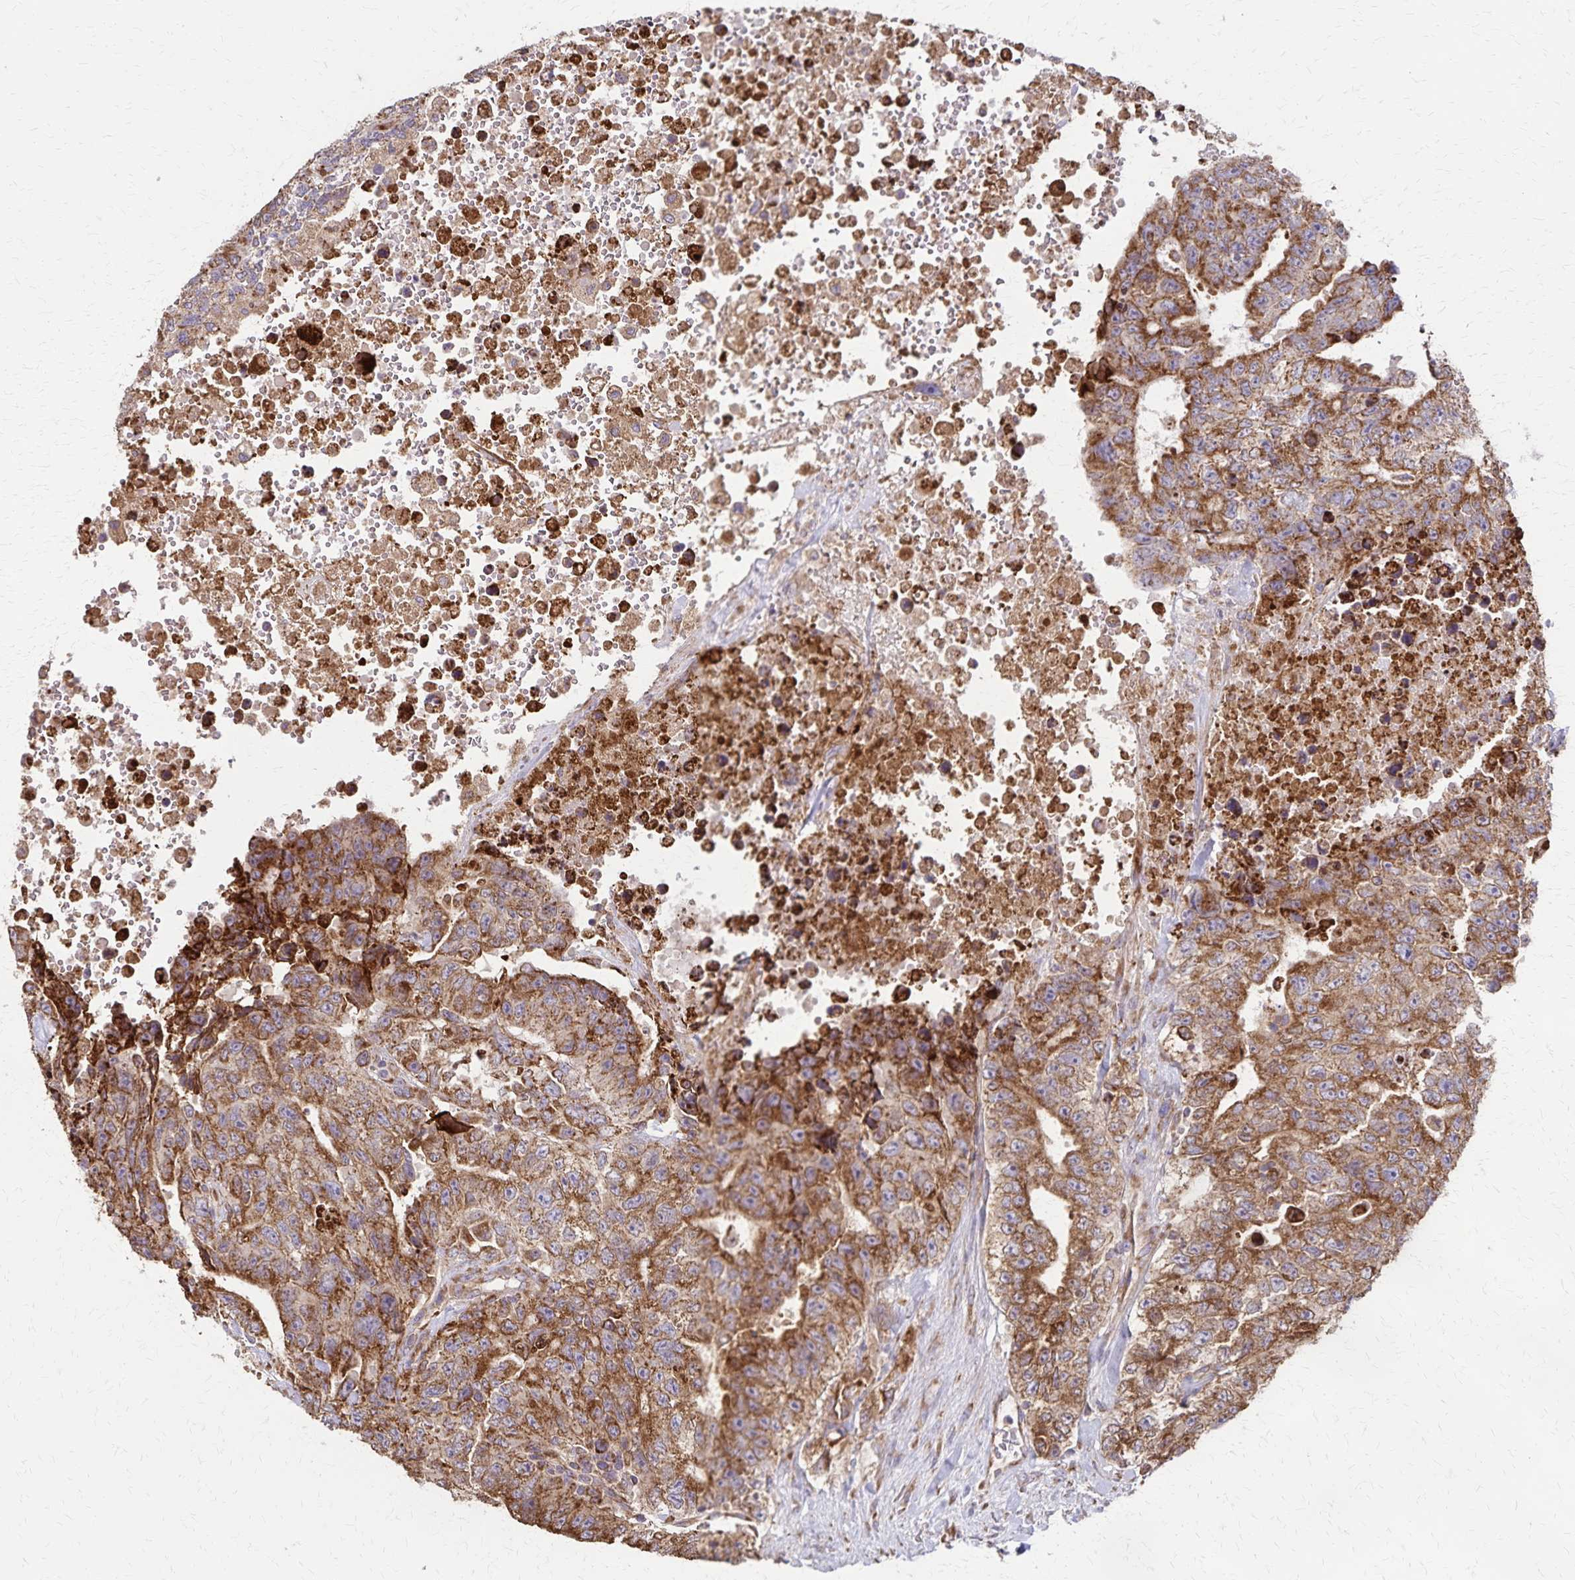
{"staining": {"intensity": "strong", "quantity": ">75%", "location": "cytoplasmic/membranous"}, "tissue": "testis cancer", "cell_type": "Tumor cells", "image_type": "cancer", "snomed": [{"axis": "morphology", "description": "Carcinoma, Embryonal, NOS"}, {"axis": "topography", "description": "Testis"}], "caption": "Immunohistochemistry (DAB (3,3'-diaminobenzidine)) staining of human testis cancer (embryonal carcinoma) reveals strong cytoplasmic/membranous protein expression in about >75% of tumor cells.", "gene": "RNF10", "patient": {"sex": "male", "age": 24}}